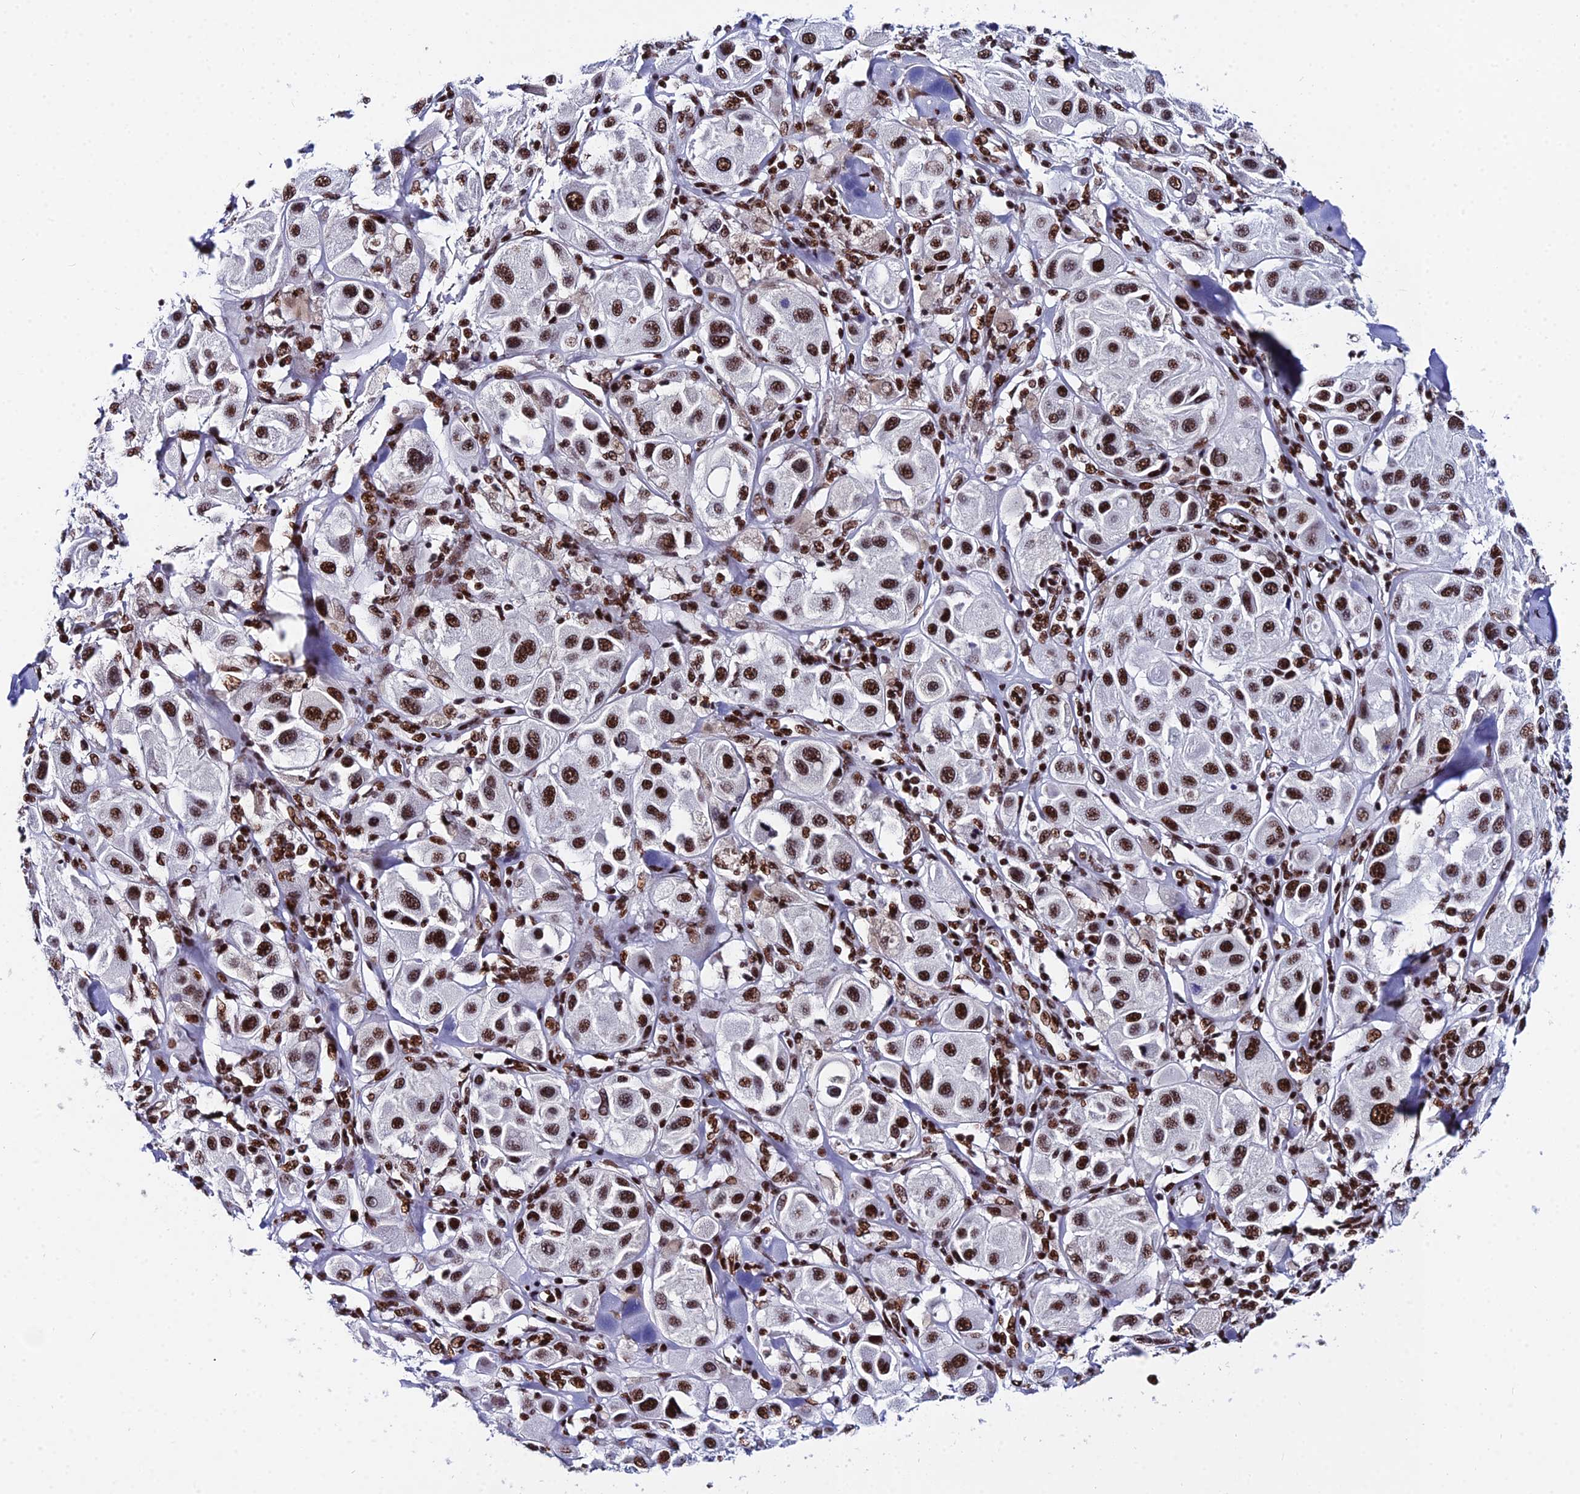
{"staining": {"intensity": "moderate", "quantity": ">75%", "location": "nuclear"}, "tissue": "melanoma", "cell_type": "Tumor cells", "image_type": "cancer", "snomed": [{"axis": "morphology", "description": "Malignant melanoma, Metastatic site"}, {"axis": "topography", "description": "Skin"}], "caption": "This is a micrograph of immunohistochemistry staining of melanoma, which shows moderate staining in the nuclear of tumor cells.", "gene": "HNRNPH1", "patient": {"sex": "male", "age": 41}}